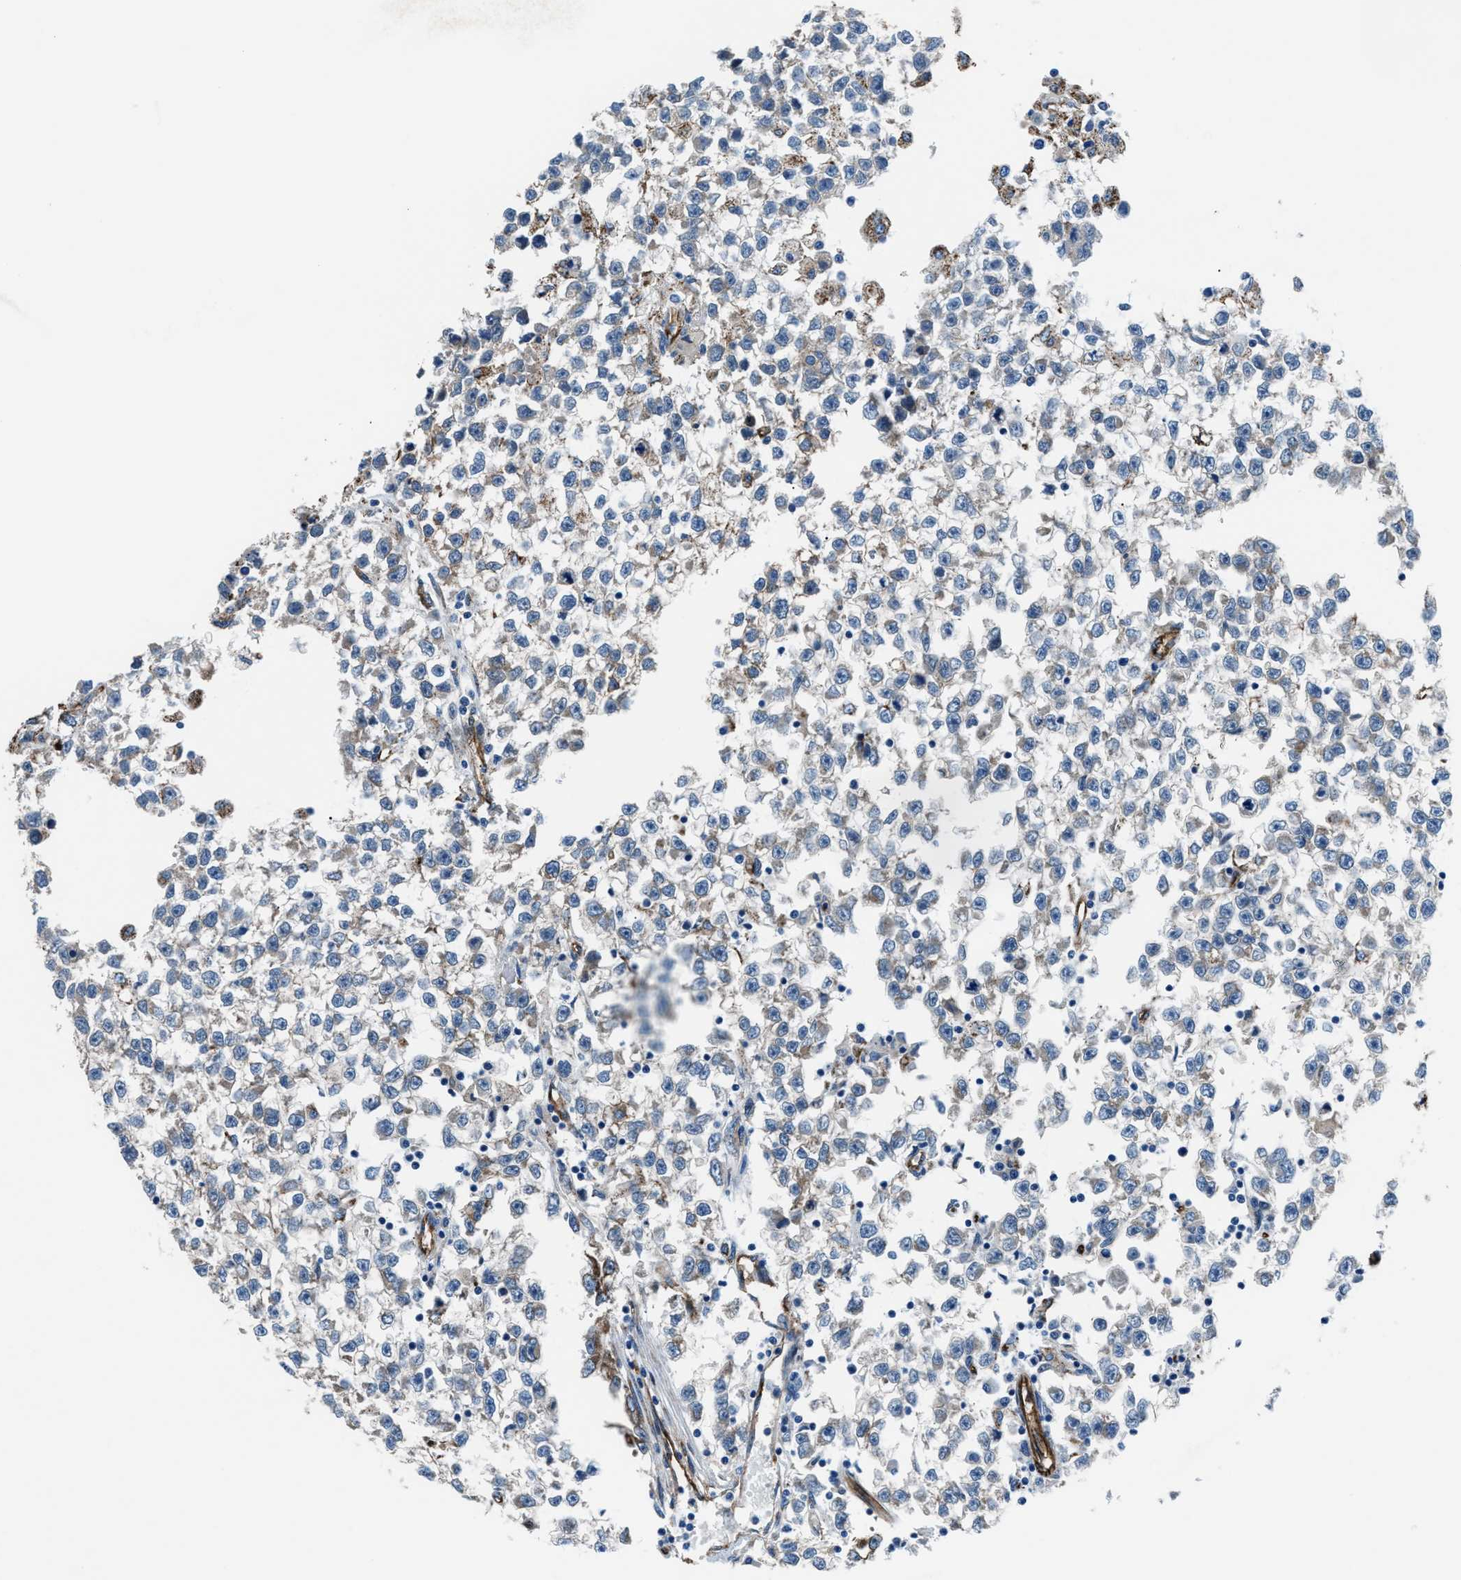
{"staining": {"intensity": "weak", "quantity": "25%-75%", "location": "cytoplasmic/membranous"}, "tissue": "testis cancer", "cell_type": "Tumor cells", "image_type": "cancer", "snomed": [{"axis": "morphology", "description": "Seminoma, NOS"}, {"axis": "morphology", "description": "Carcinoma, Embryonal, NOS"}, {"axis": "topography", "description": "Testis"}], "caption": "Human testis cancer (seminoma) stained with a brown dye shows weak cytoplasmic/membranous positive staining in approximately 25%-75% of tumor cells.", "gene": "PRTFDC1", "patient": {"sex": "male", "age": 51}}